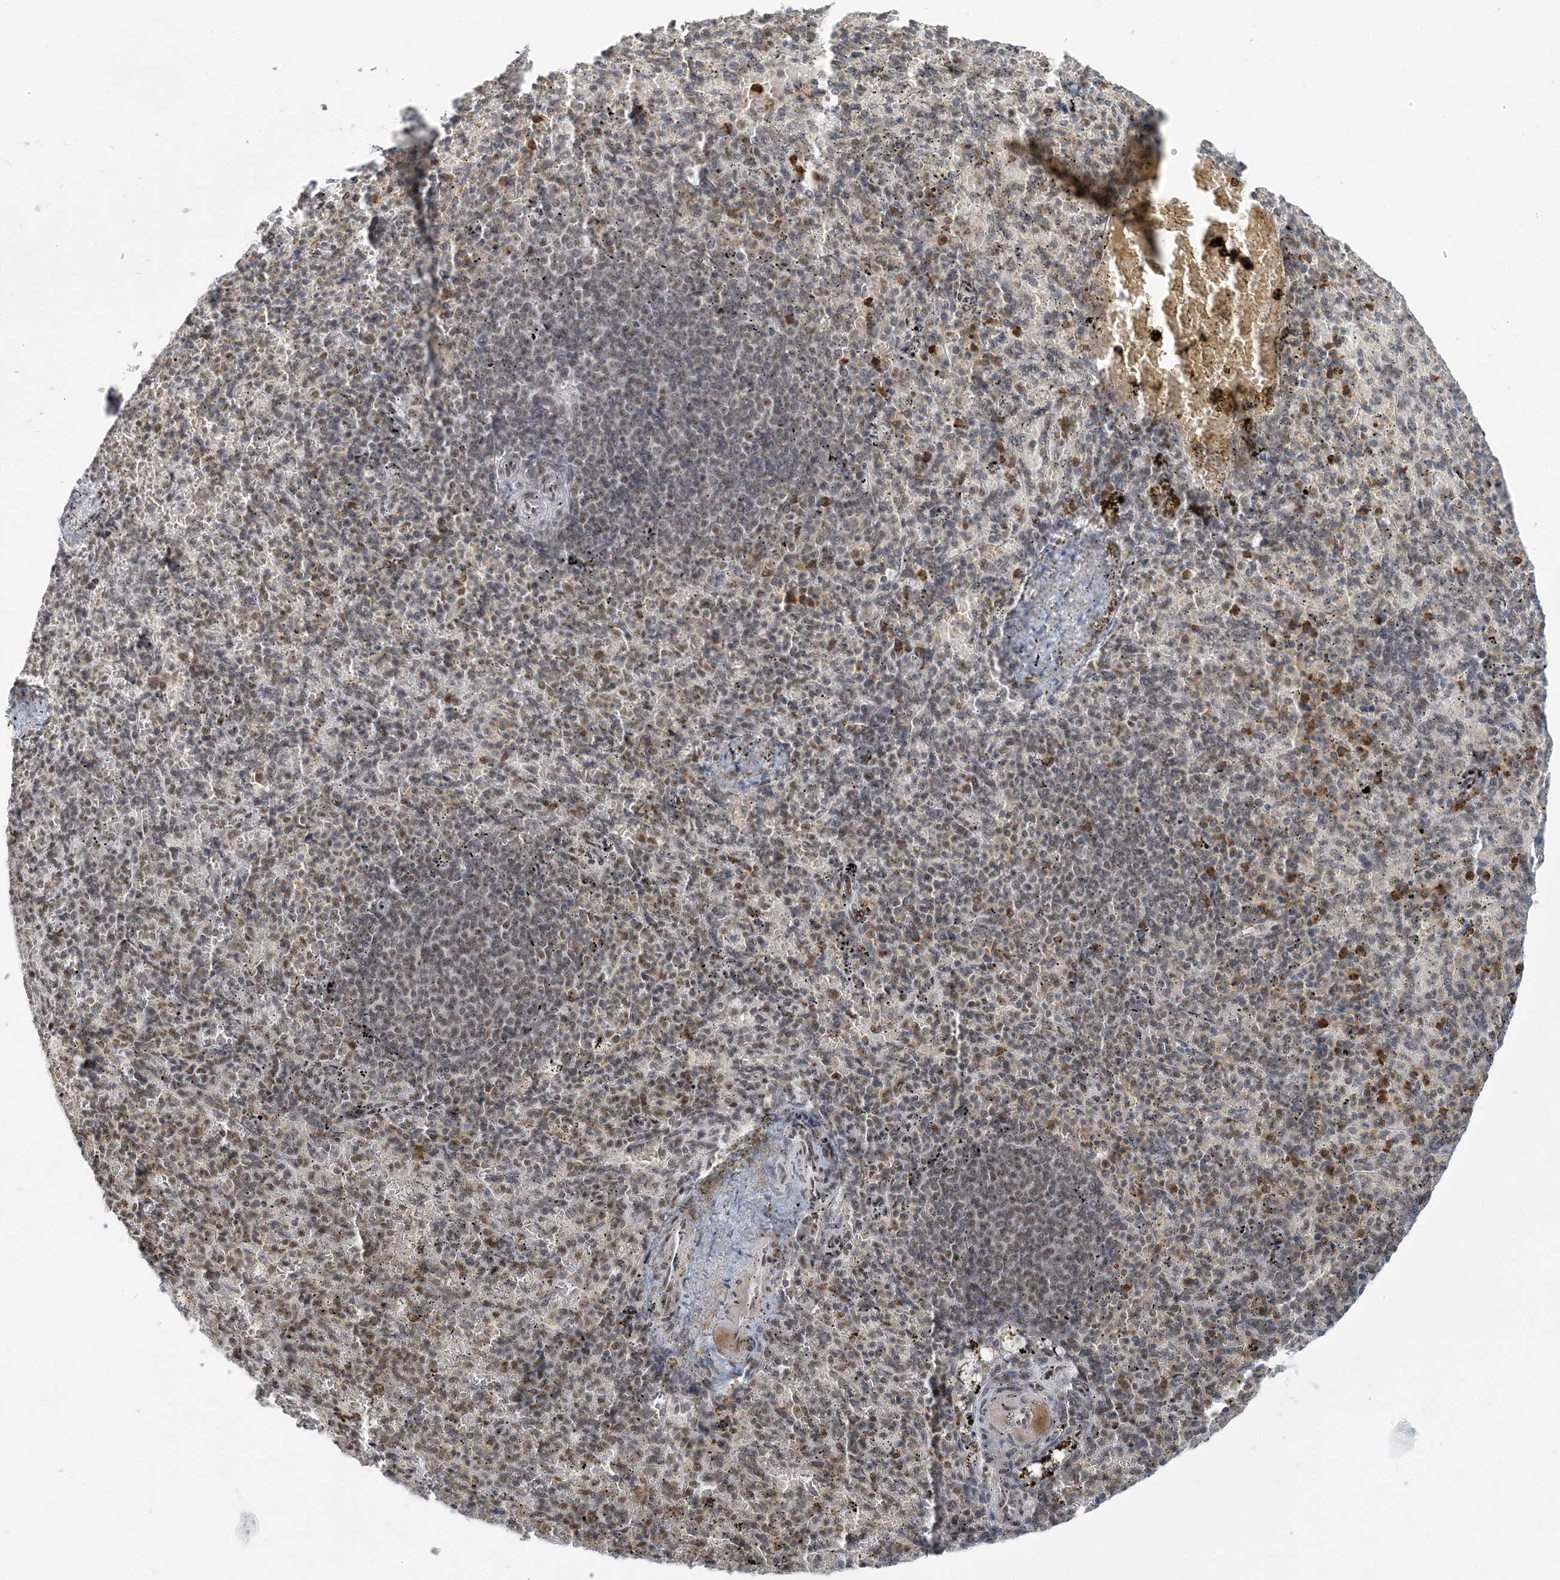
{"staining": {"intensity": "weak", "quantity": "25%-75%", "location": "nuclear"}, "tissue": "spleen", "cell_type": "Cells in red pulp", "image_type": "normal", "snomed": [{"axis": "morphology", "description": "Normal tissue, NOS"}, {"axis": "topography", "description": "Spleen"}], "caption": "A photomicrograph showing weak nuclear staining in approximately 25%-75% of cells in red pulp in benign spleen, as visualized by brown immunohistochemical staining.", "gene": "PLRG1", "patient": {"sex": "female", "age": 74}}